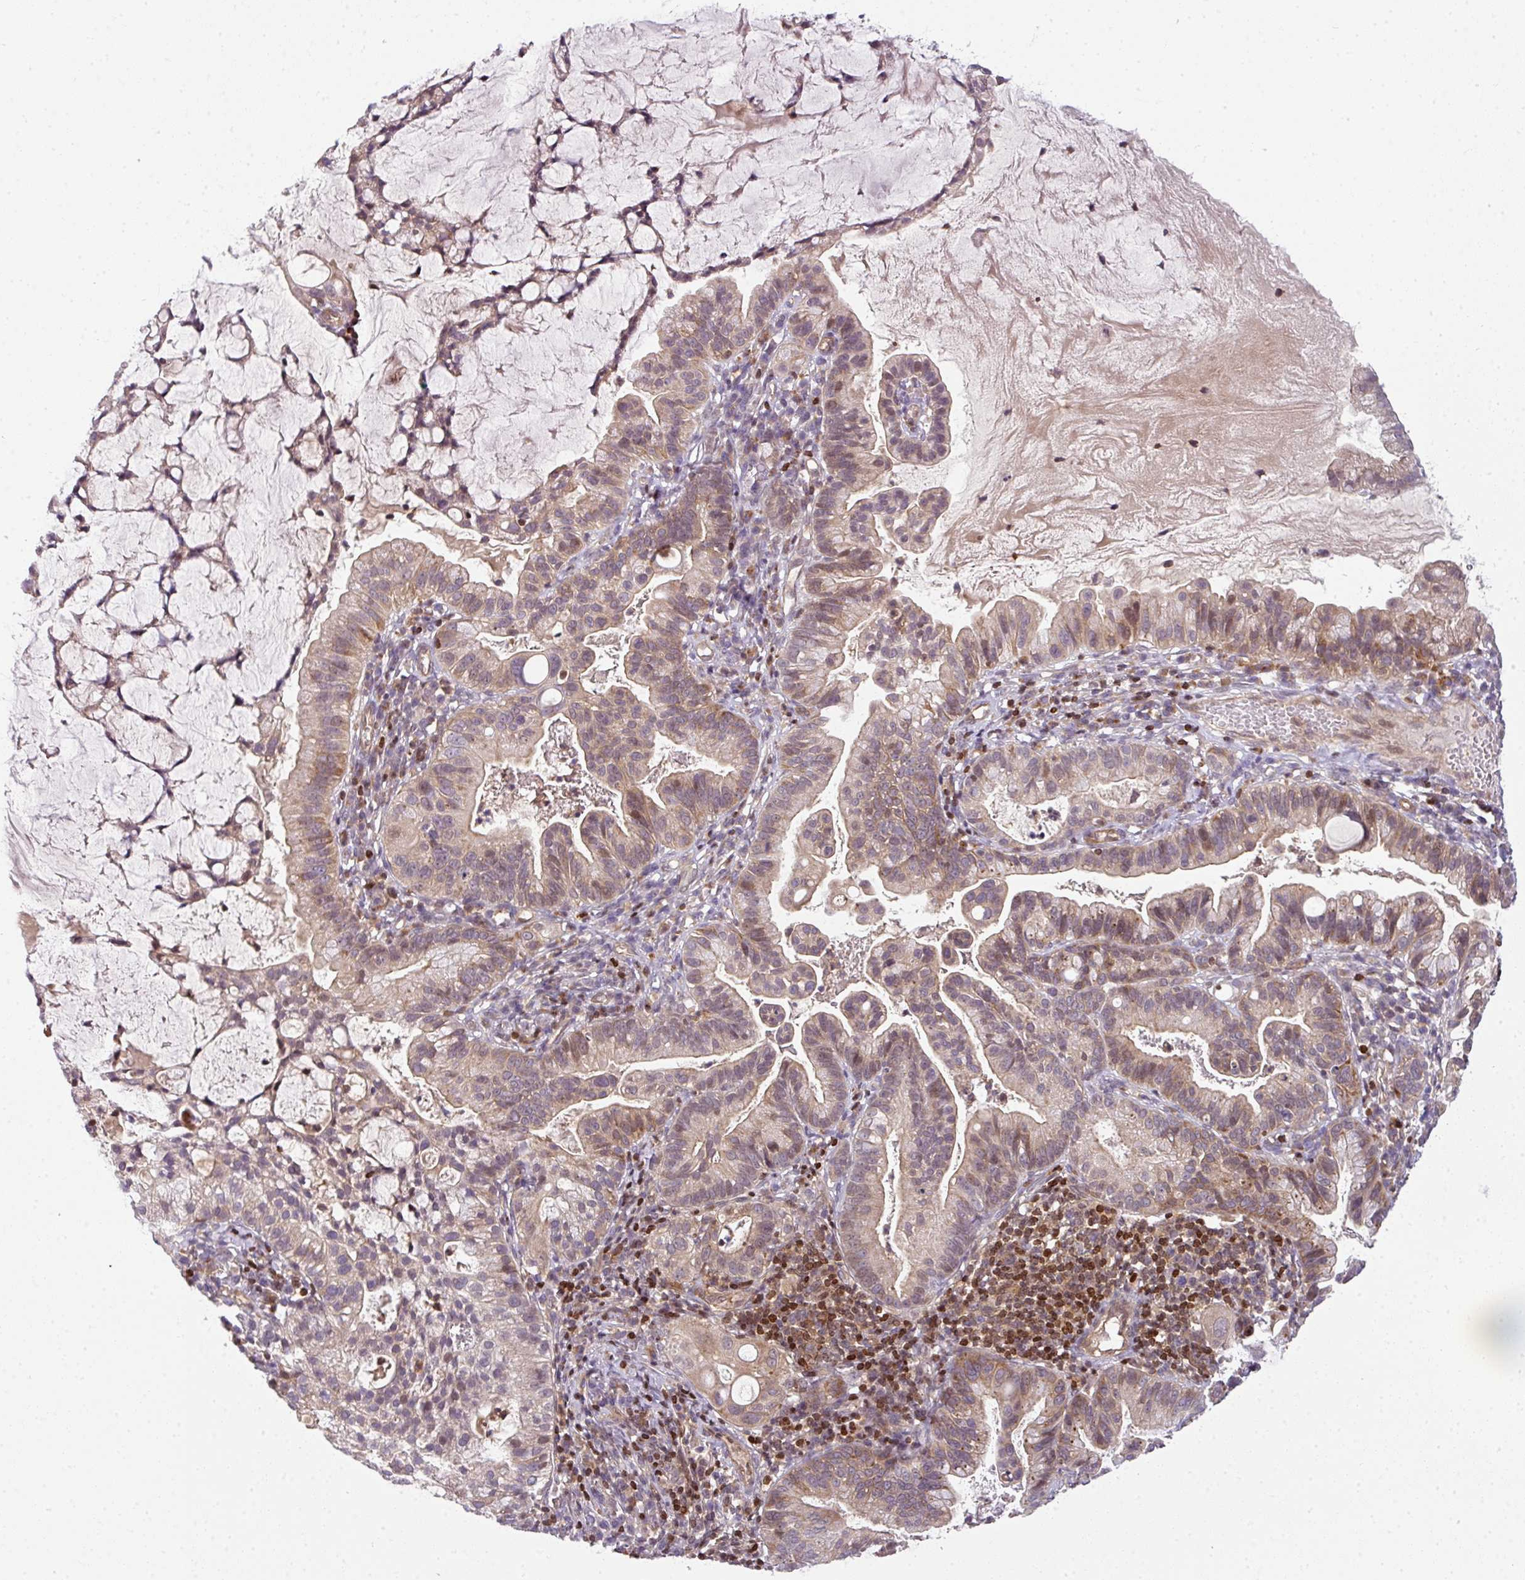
{"staining": {"intensity": "weak", "quantity": ">75%", "location": "cytoplasmic/membranous"}, "tissue": "cervical cancer", "cell_type": "Tumor cells", "image_type": "cancer", "snomed": [{"axis": "morphology", "description": "Adenocarcinoma, NOS"}, {"axis": "topography", "description": "Cervix"}], "caption": "A high-resolution photomicrograph shows immunohistochemistry (IHC) staining of adenocarcinoma (cervical), which exhibits weak cytoplasmic/membranous expression in about >75% of tumor cells.", "gene": "STAT5A", "patient": {"sex": "female", "age": 41}}